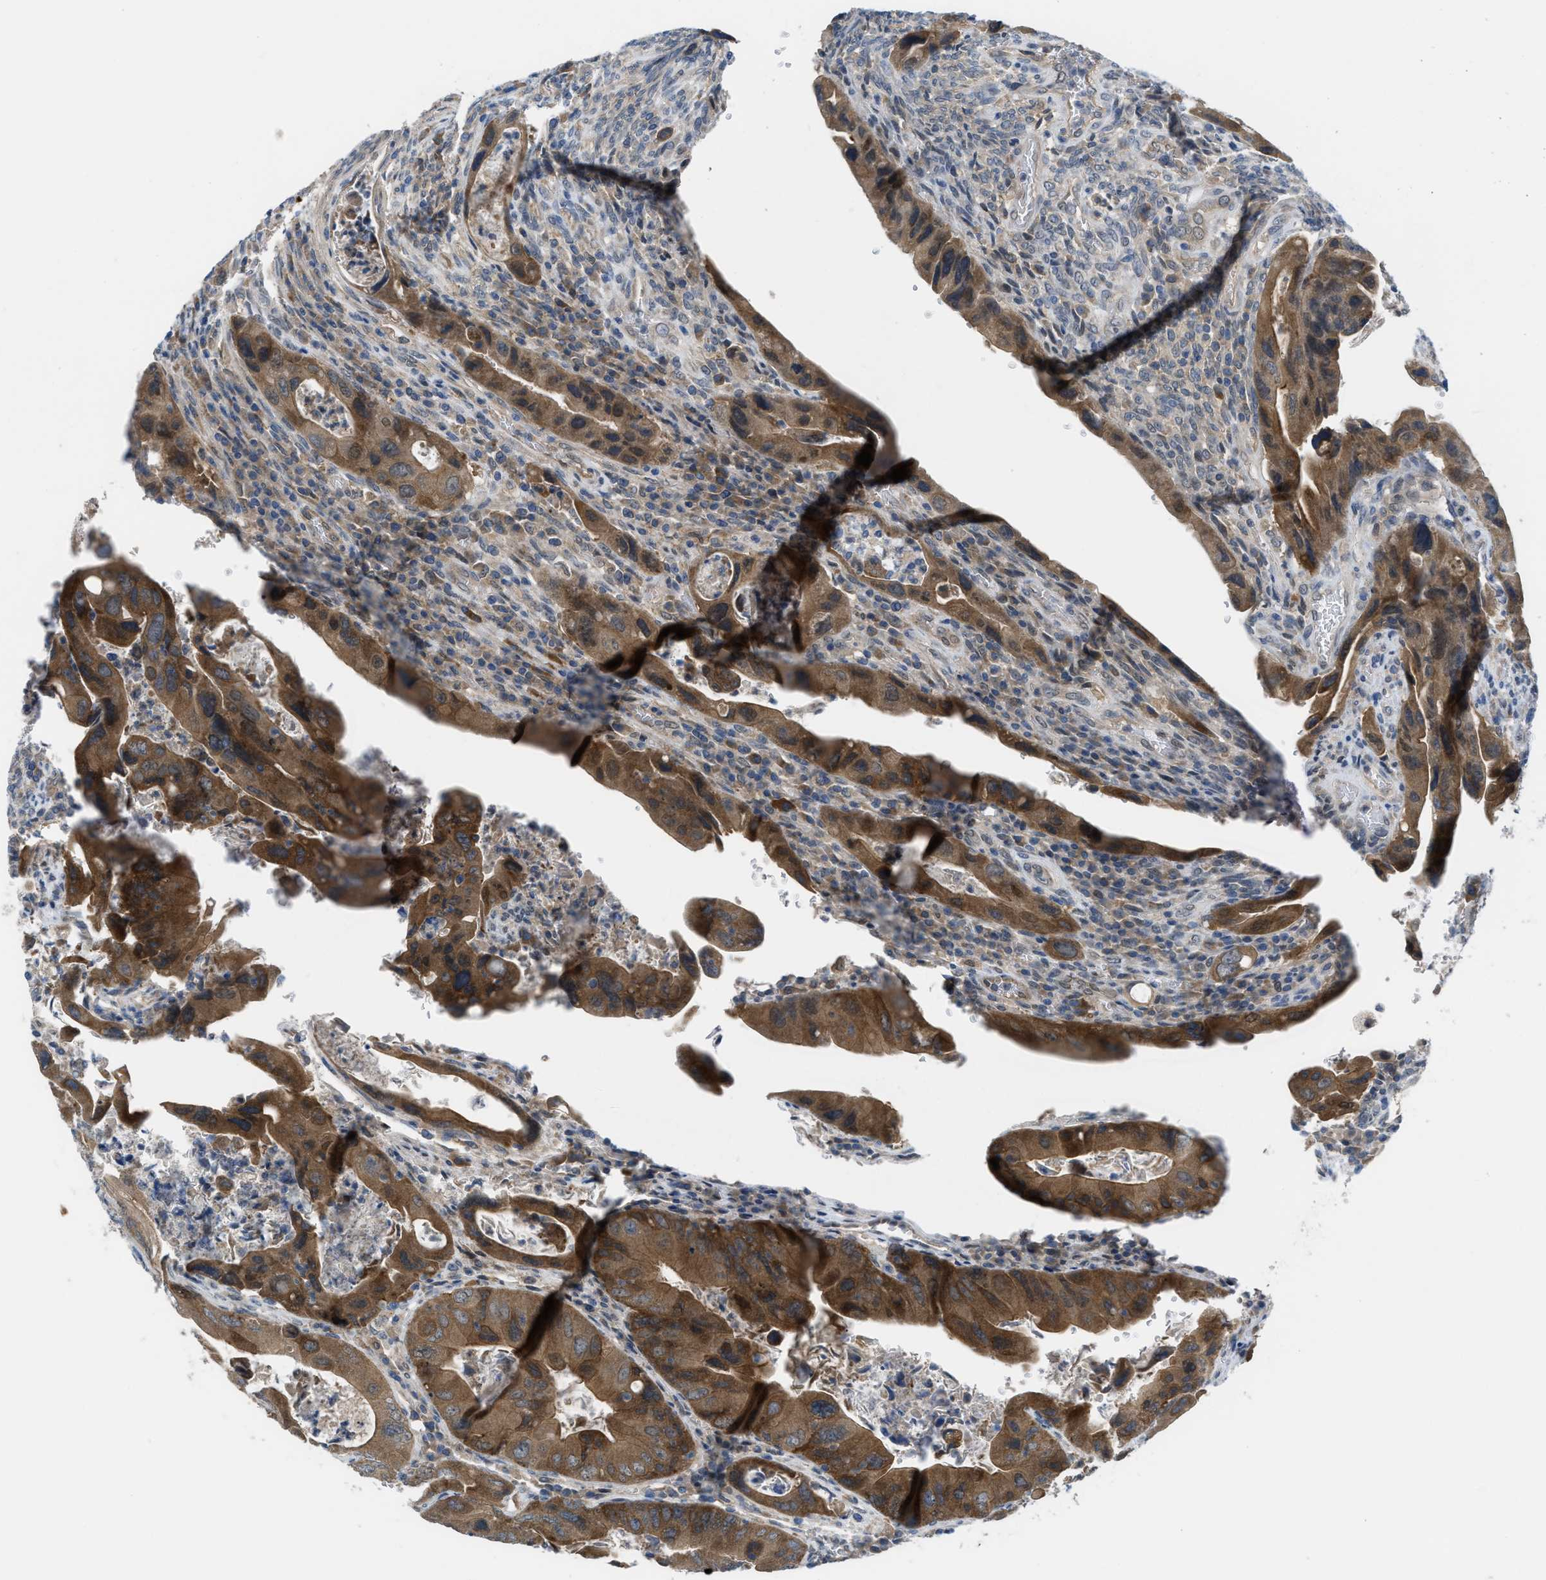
{"staining": {"intensity": "moderate", "quantity": ">75%", "location": "cytoplasmic/membranous"}, "tissue": "colorectal cancer", "cell_type": "Tumor cells", "image_type": "cancer", "snomed": [{"axis": "morphology", "description": "Adenocarcinoma, NOS"}, {"axis": "topography", "description": "Rectum"}], "caption": "The micrograph shows staining of colorectal adenocarcinoma, revealing moderate cytoplasmic/membranous protein staining (brown color) within tumor cells. The staining was performed using DAB to visualize the protein expression in brown, while the nuclei were stained in blue with hematoxylin (Magnification: 20x).", "gene": "BAZ2B", "patient": {"sex": "female", "age": 57}}